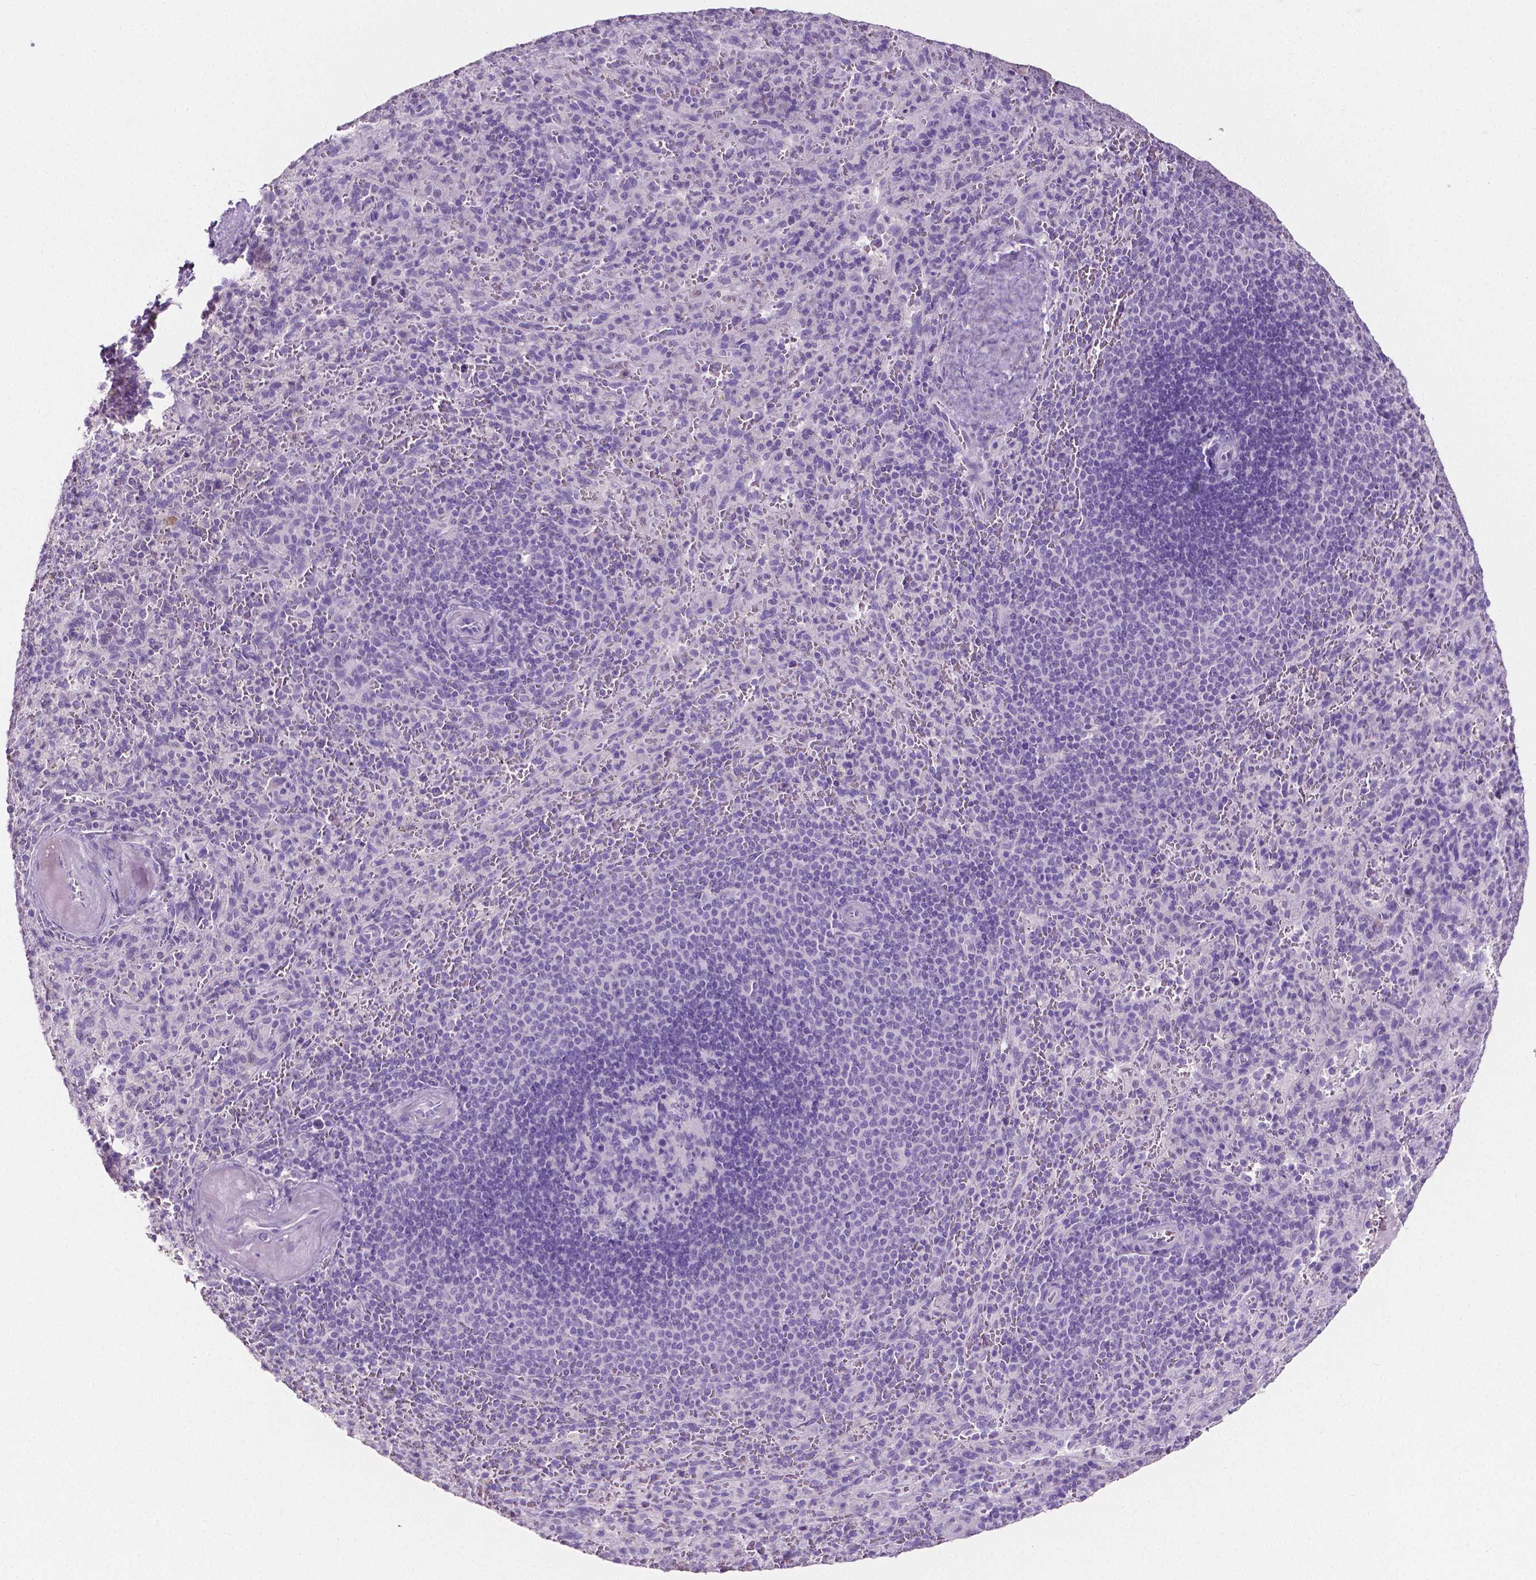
{"staining": {"intensity": "negative", "quantity": "none", "location": "none"}, "tissue": "spleen", "cell_type": "Cells in red pulp", "image_type": "normal", "snomed": [{"axis": "morphology", "description": "Normal tissue, NOS"}, {"axis": "topography", "description": "Spleen"}], "caption": "Immunohistochemical staining of benign human spleen shows no significant expression in cells in red pulp.", "gene": "SLC22A2", "patient": {"sex": "male", "age": 57}}